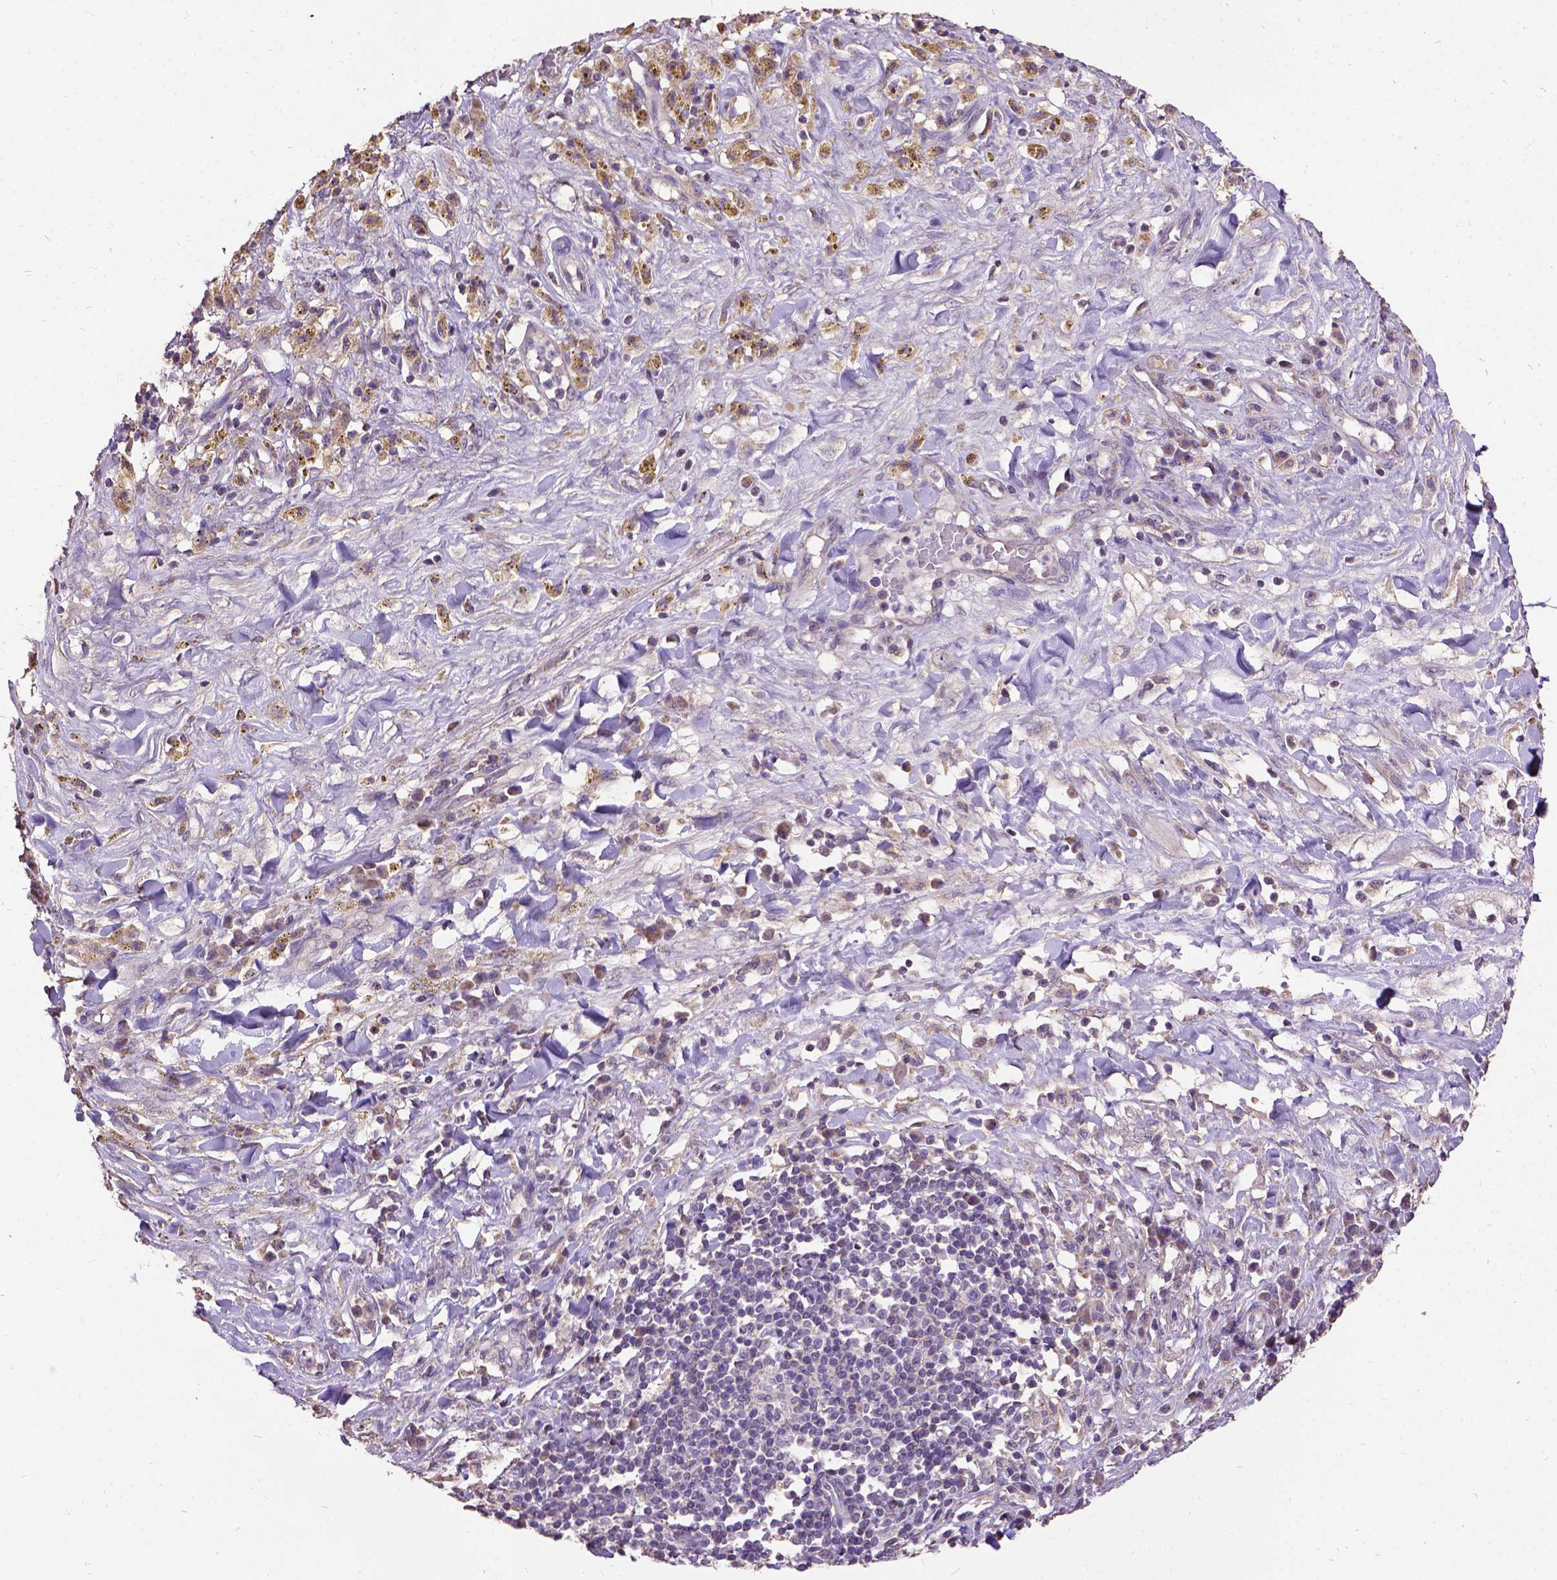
{"staining": {"intensity": "weak", "quantity": ">75%", "location": "cytoplasmic/membranous"}, "tissue": "melanoma", "cell_type": "Tumor cells", "image_type": "cancer", "snomed": [{"axis": "morphology", "description": "Malignant melanoma, NOS"}, {"axis": "topography", "description": "Skin"}], "caption": "Approximately >75% of tumor cells in malignant melanoma reveal weak cytoplasmic/membranous protein expression as visualized by brown immunohistochemical staining.", "gene": "DQX1", "patient": {"sex": "female", "age": 91}}